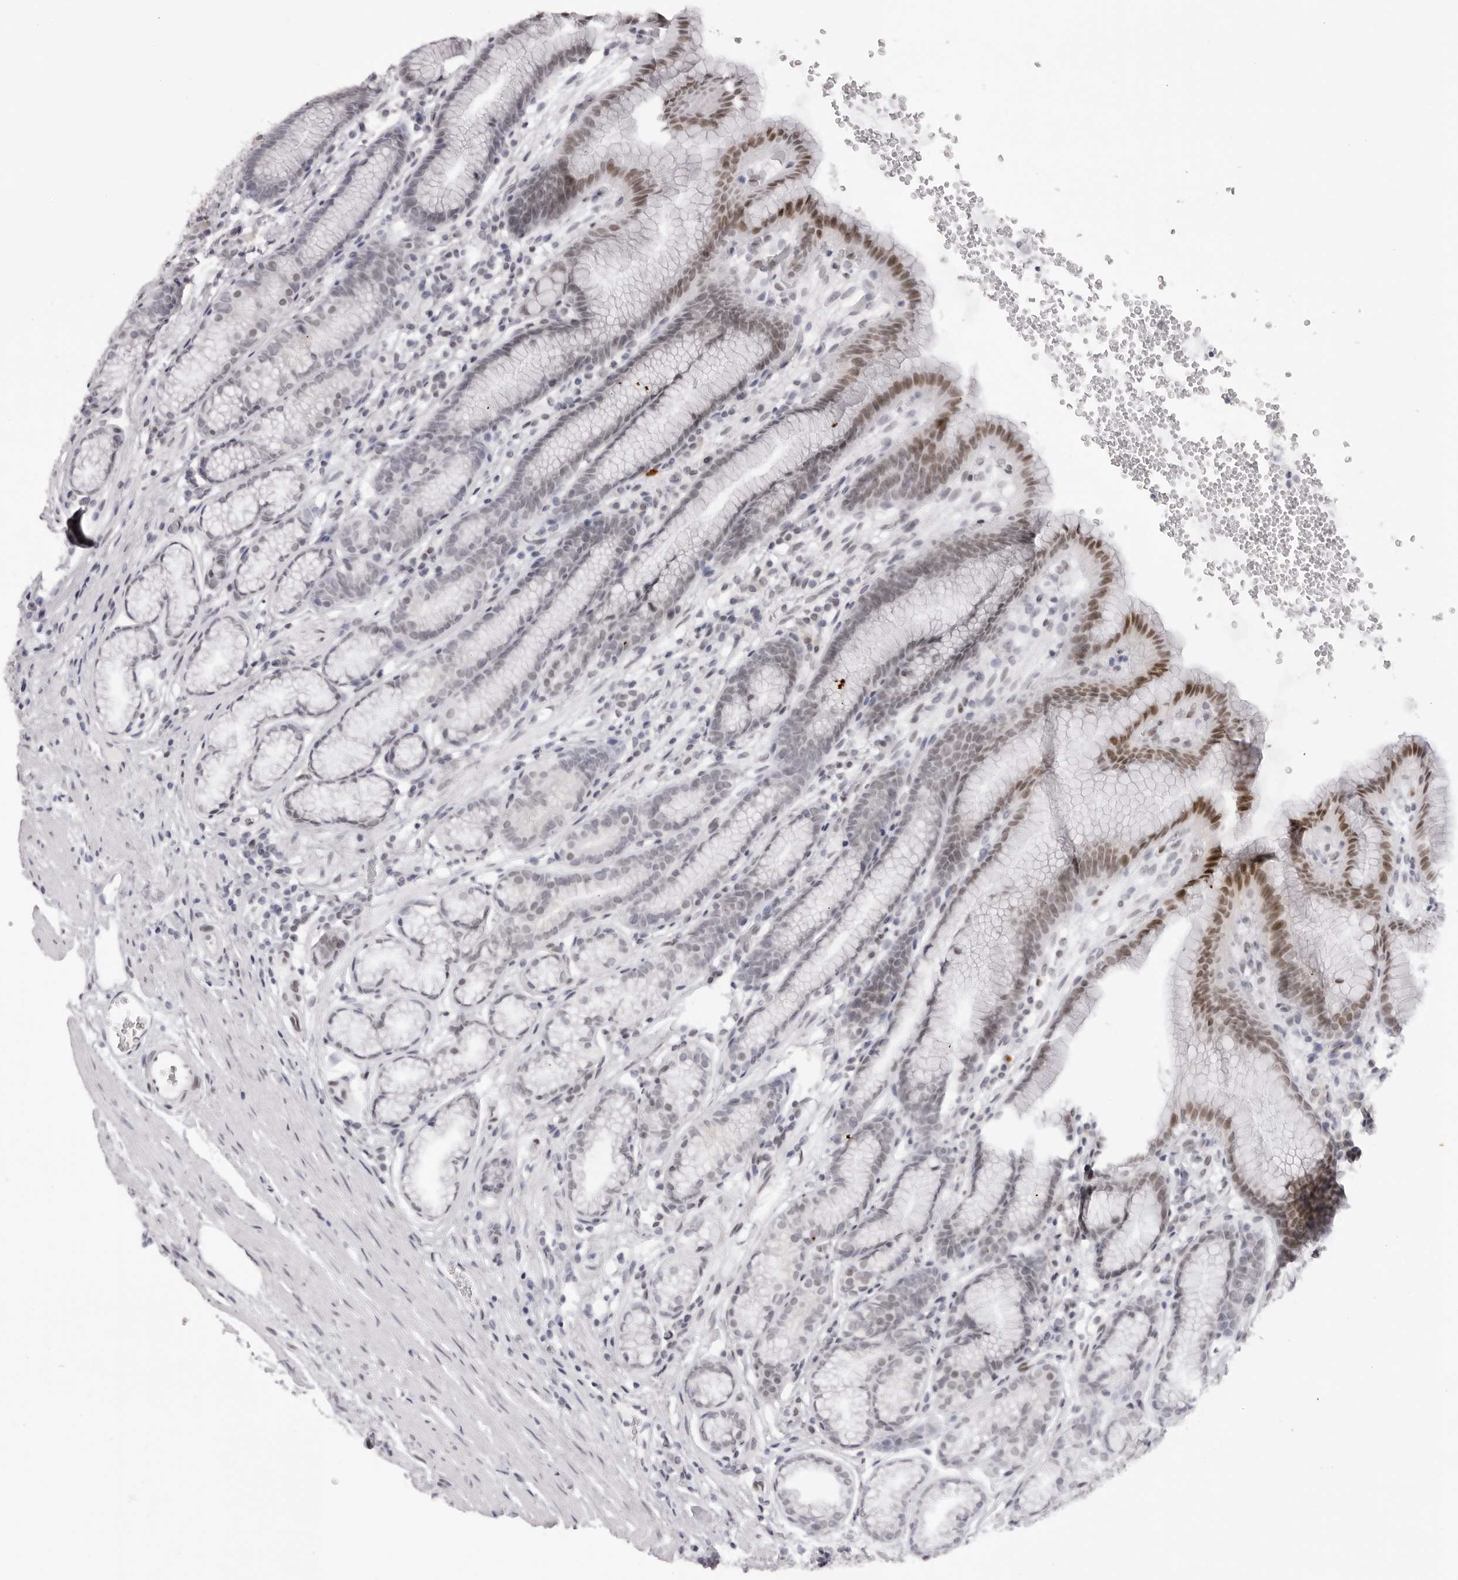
{"staining": {"intensity": "moderate", "quantity": "<25%", "location": "nuclear"}, "tissue": "stomach", "cell_type": "Glandular cells", "image_type": "normal", "snomed": [{"axis": "morphology", "description": "Normal tissue, NOS"}, {"axis": "topography", "description": "Stomach"}], "caption": "Moderate nuclear staining is identified in about <25% of glandular cells in benign stomach. Immunohistochemistry stains the protein in brown and the nuclei are stained blue.", "gene": "MAFK", "patient": {"sex": "male", "age": 42}}